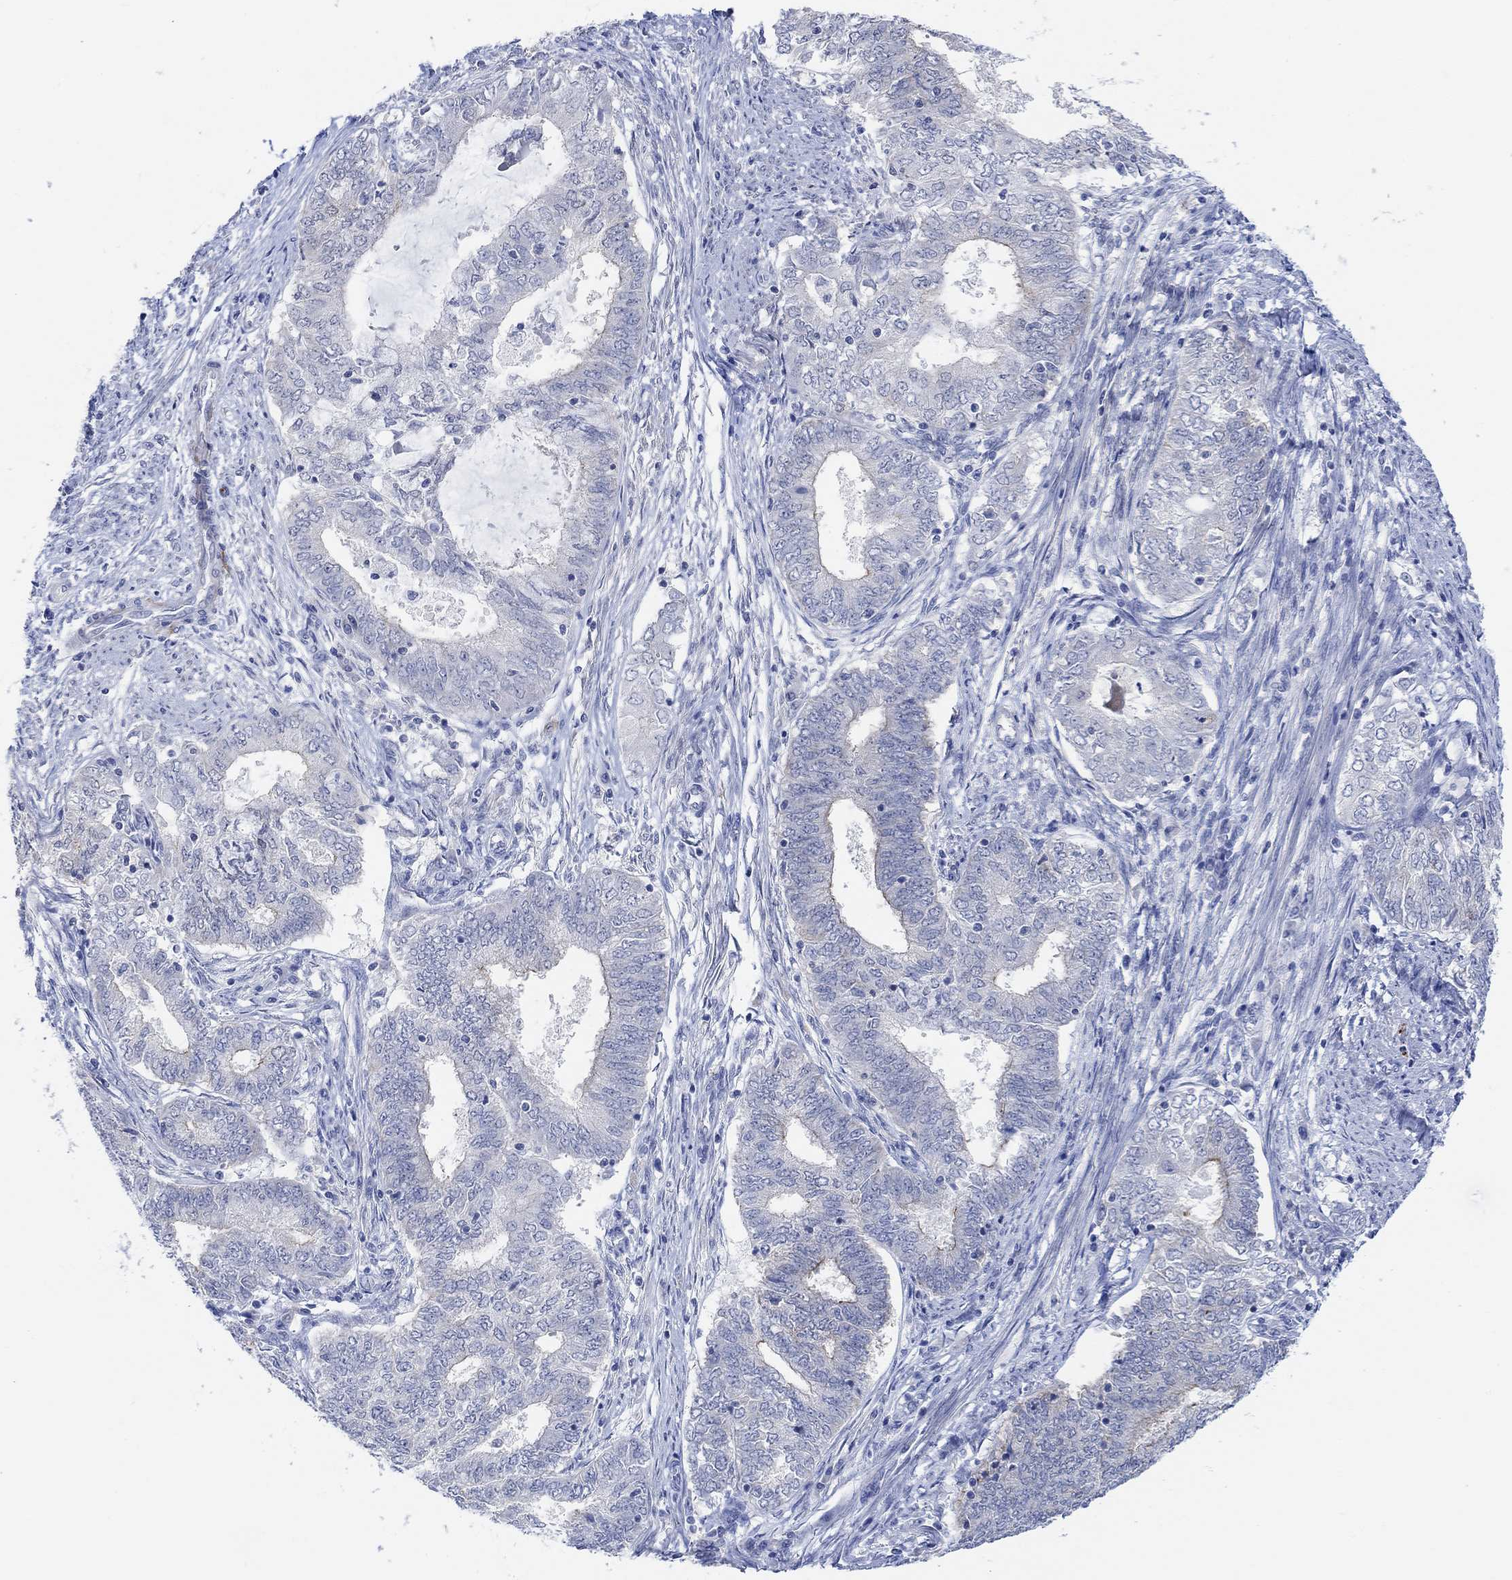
{"staining": {"intensity": "moderate", "quantity": "<25%", "location": "cytoplasmic/membranous"}, "tissue": "endometrial cancer", "cell_type": "Tumor cells", "image_type": "cancer", "snomed": [{"axis": "morphology", "description": "Adenocarcinoma, NOS"}, {"axis": "topography", "description": "Endometrium"}], "caption": "IHC of endometrial cancer (adenocarcinoma) shows low levels of moderate cytoplasmic/membranous staining in approximately <25% of tumor cells.", "gene": "RIMS1", "patient": {"sex": "female", "age": 62}}